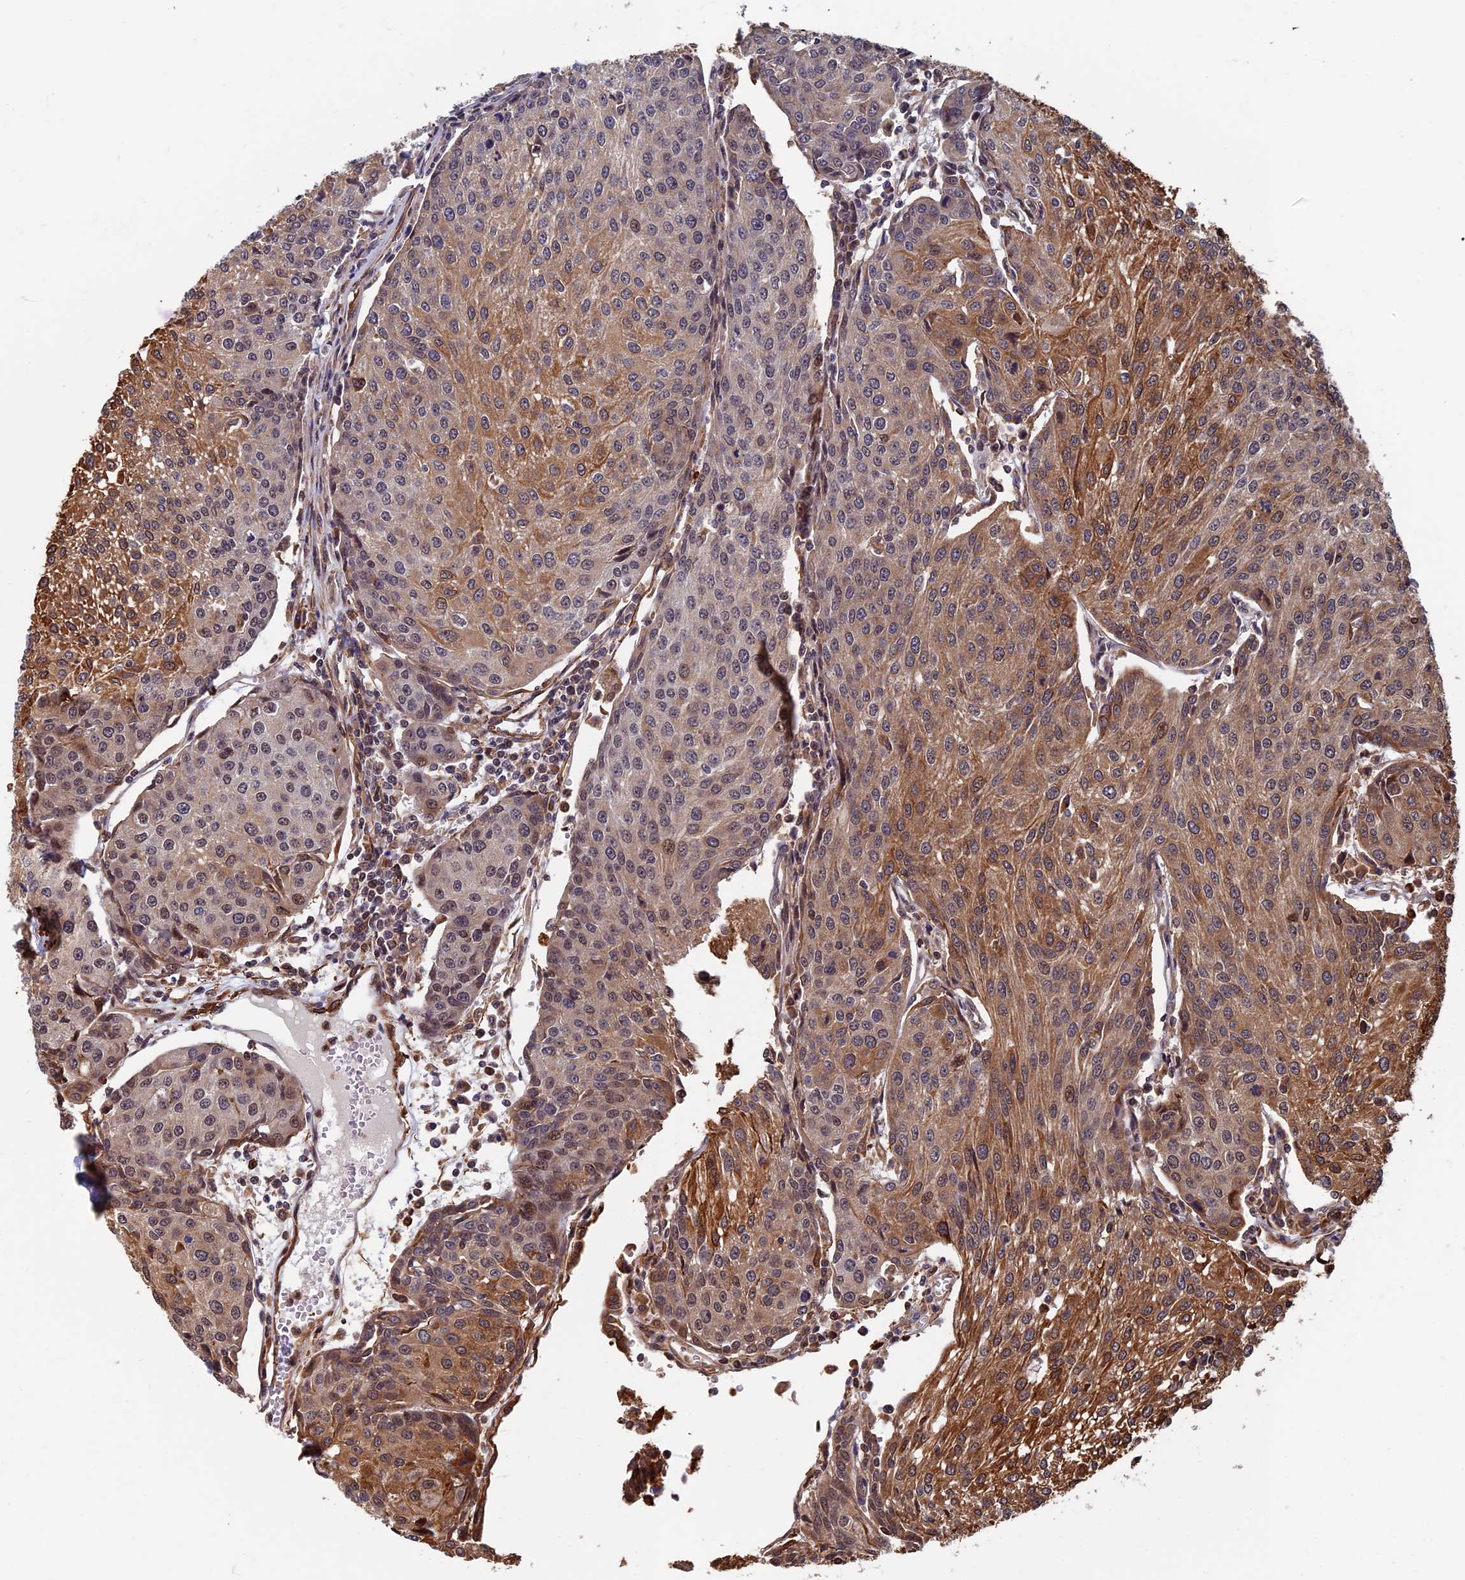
{"staining": {"intensity": "moderate", "quantity": "25%-75%", "location": "cytoplasmic/membranous"}, "tissue": "urothelial cancer", "cell_type": "Tumor cells", "image_type": "cancer", "snomed": [{"axis": "morphology", "description": "Urothelial carcinoma, High grade"}, {"axis": "topography", "description": "Urinary bladder"}], "caption": "Immunohistochemistry (IHC) of urothelial carcinoma (high-grade) demonstrates medium levels of moderate cytoplasmic/membranous expression in approximately 25%-75% of tumor cells.", "gene": "CTDP1", "patient": {"sex": "female", "age": 85}}